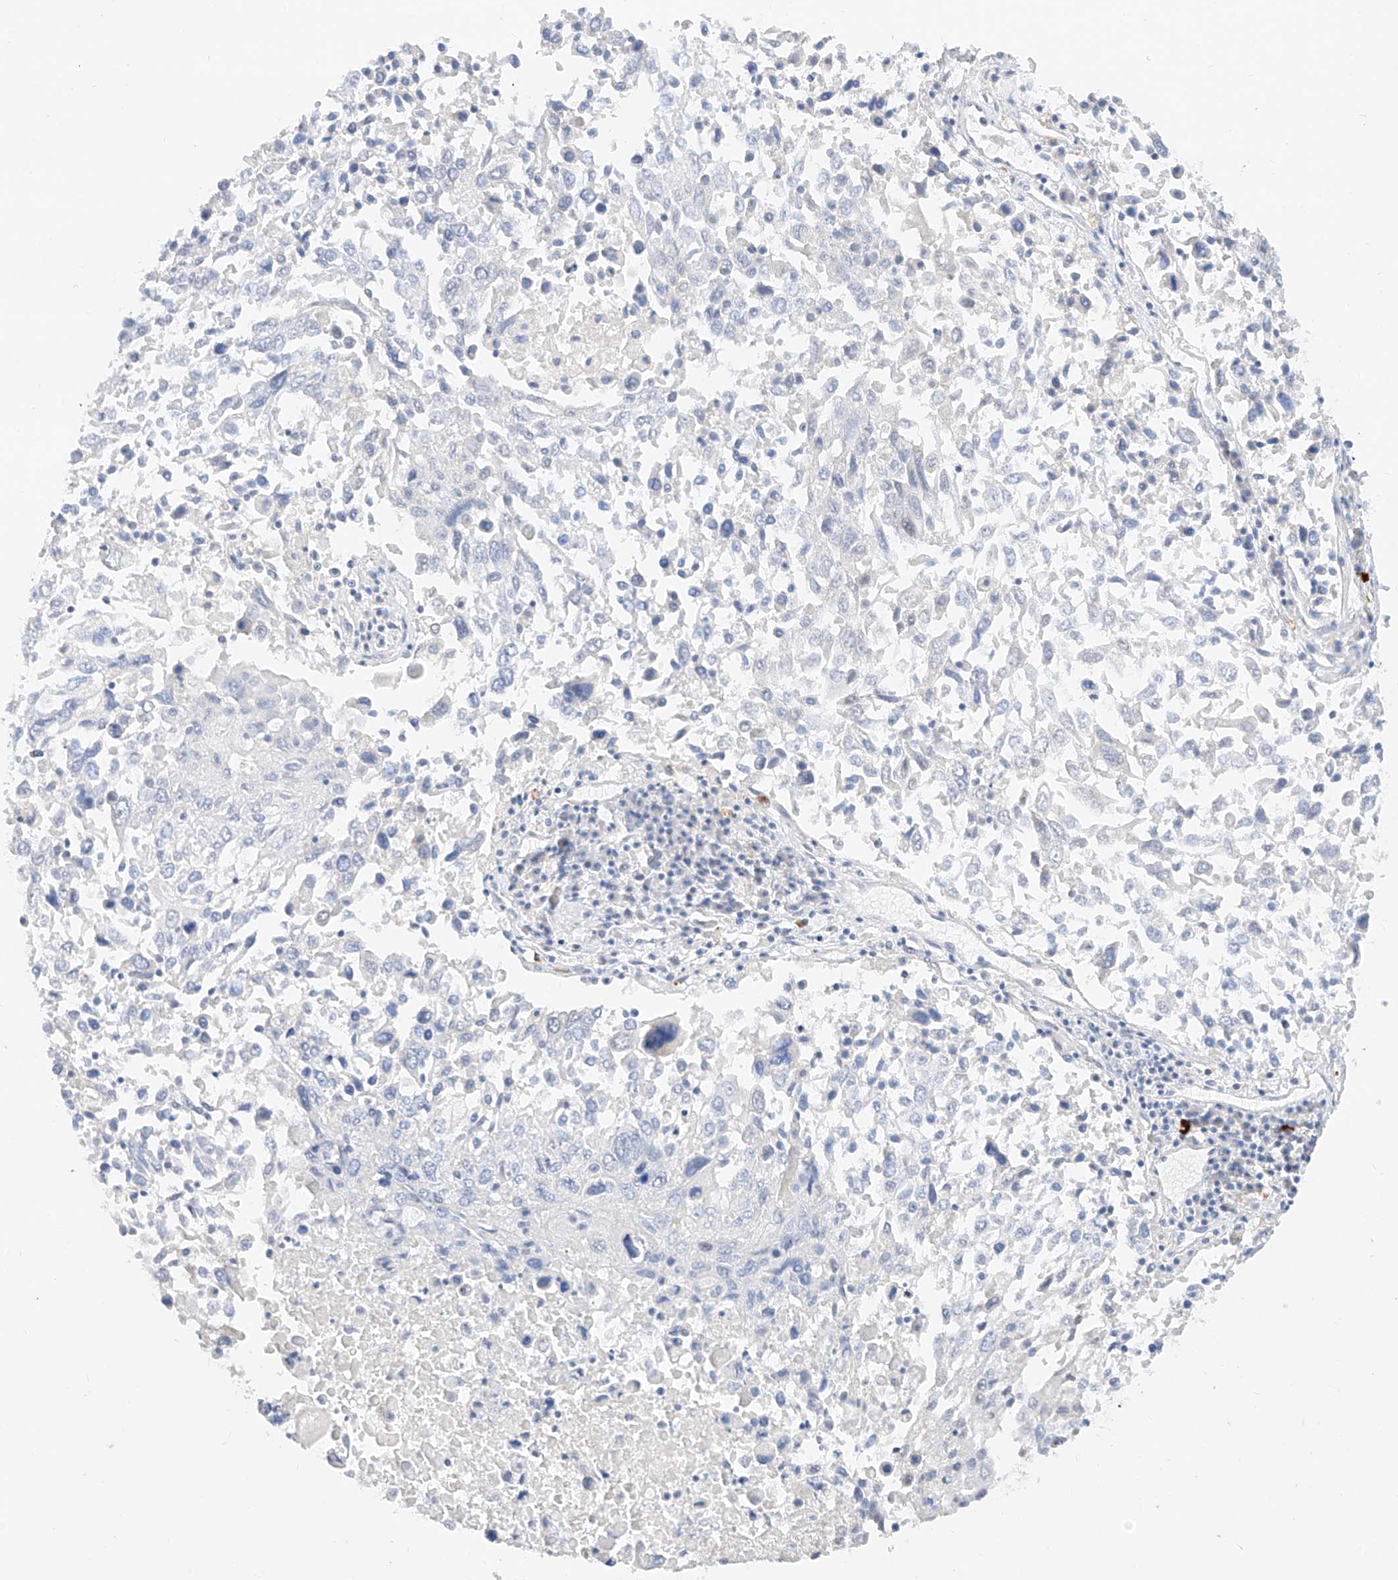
{"staining": {"intensity": "negative", "quantity": "none", "location": "none"}, "tissue": "lung cancer", "cell_type": "Tumor cells", "image_type": "cancer", "snomed": [{"axis": "morphology", "description": "Squamous cell carcinoma, NOS"}, {"axis": "topography", "description": "Lung"}], "caption": "There is no significant positivity in tumor cells of squamous cell carcinoma (lung). (Stains: DAB immunohistochemistry (IHC) with hematoxylin counter stain, Microscopy: brightfield microscopy at high magnification).", "gene": "CDCP2", "patient": {"sex": "male", "age": 65}}